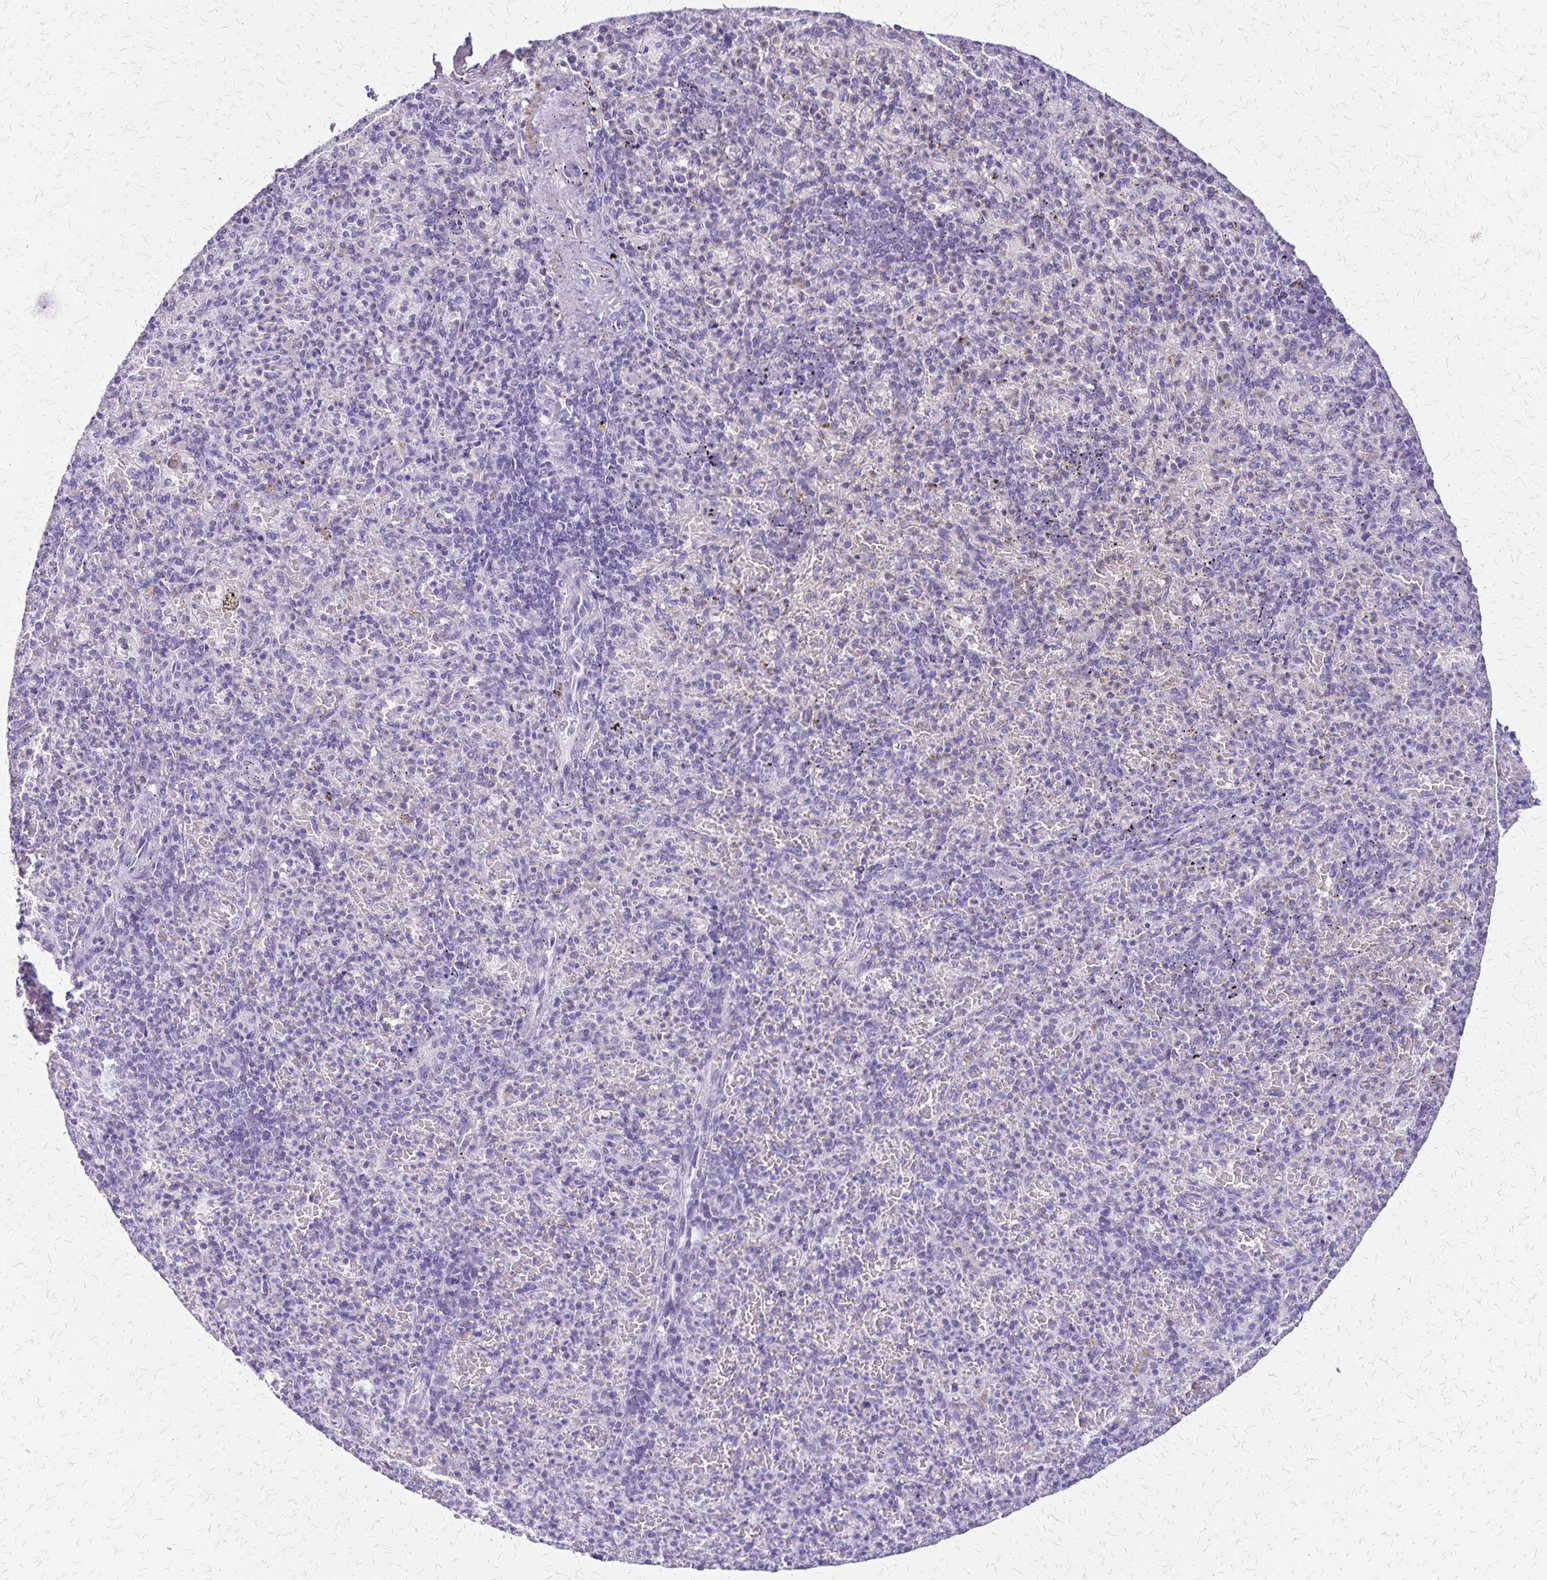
{"staining": {"intensity": "negative", "quantity": "none", "location": "none"}, "tissue": "spleen", "cell_type": "Cells in red pulp", "image_type": "normal", "snomed": [{"axis": "morphology", "description": "Normal tissue, NOS"}, {"axis": "topography", "description": "Spleen"}], "caption": "Image shows no protein staining in cells in red pulp of benign spleen.", "gene": "SLC13A2", "patient": {"sex": "female", "age": 74}}